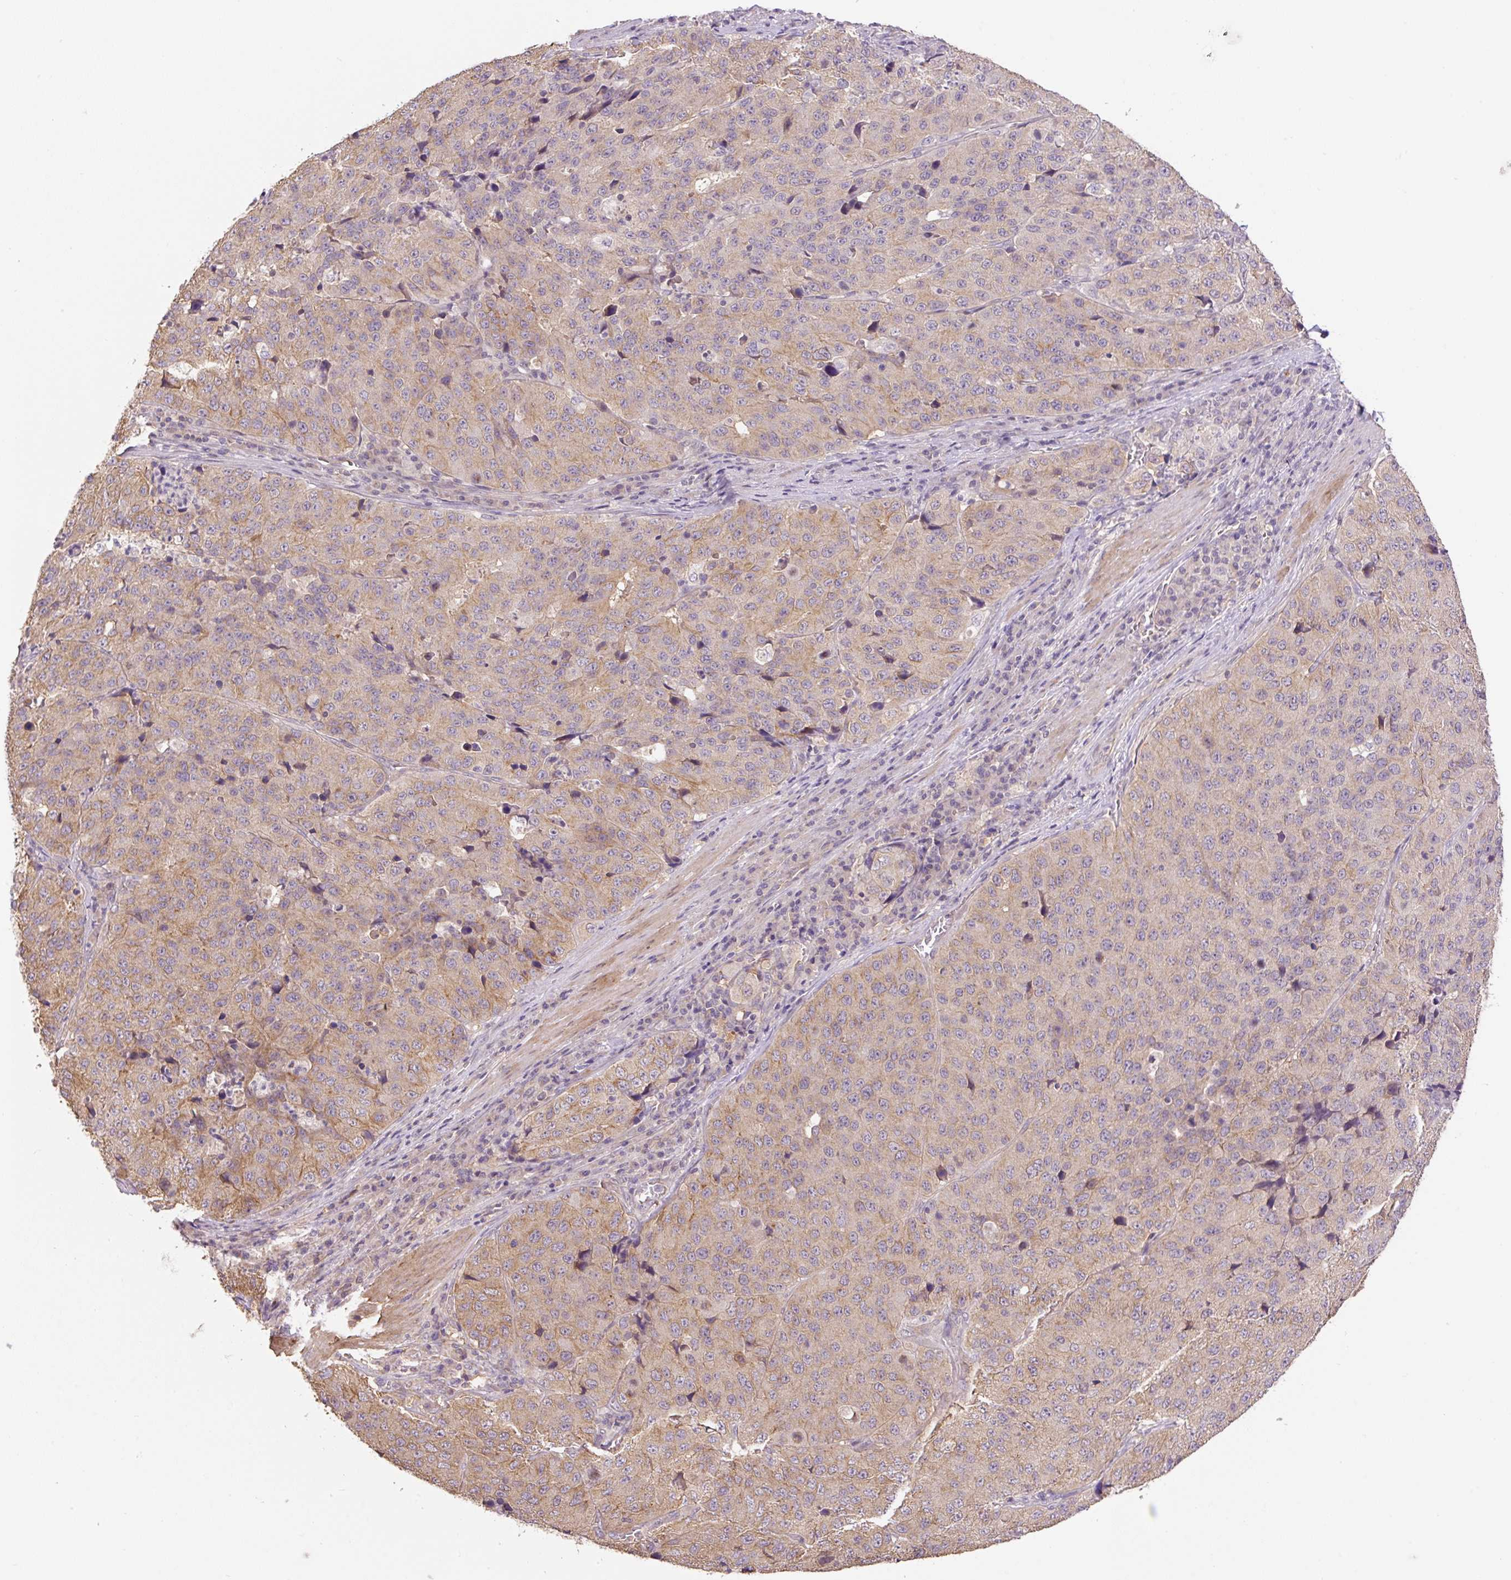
{"staining": {"intensity": "weak", "quantity": ">75%", "location": "cytoplasmic/membranous"}, "tissue": "stomach cancer", "cell_type": "Tumor cells", "image_type": "cancer", "snomed": [{"axis": "morphology", "description": "Adenocarcinoma, NOS"}, {"axis": "topography", "description": "Stomach"}], "caption": "This is an image of immunohistochemistry staining of stomach adenocarcinoma, which shows weak staining in the cytoplasmic/membranous of tumor cells.", "gene": "COX8A", "patient": {"sex": "male", "age": 71}}